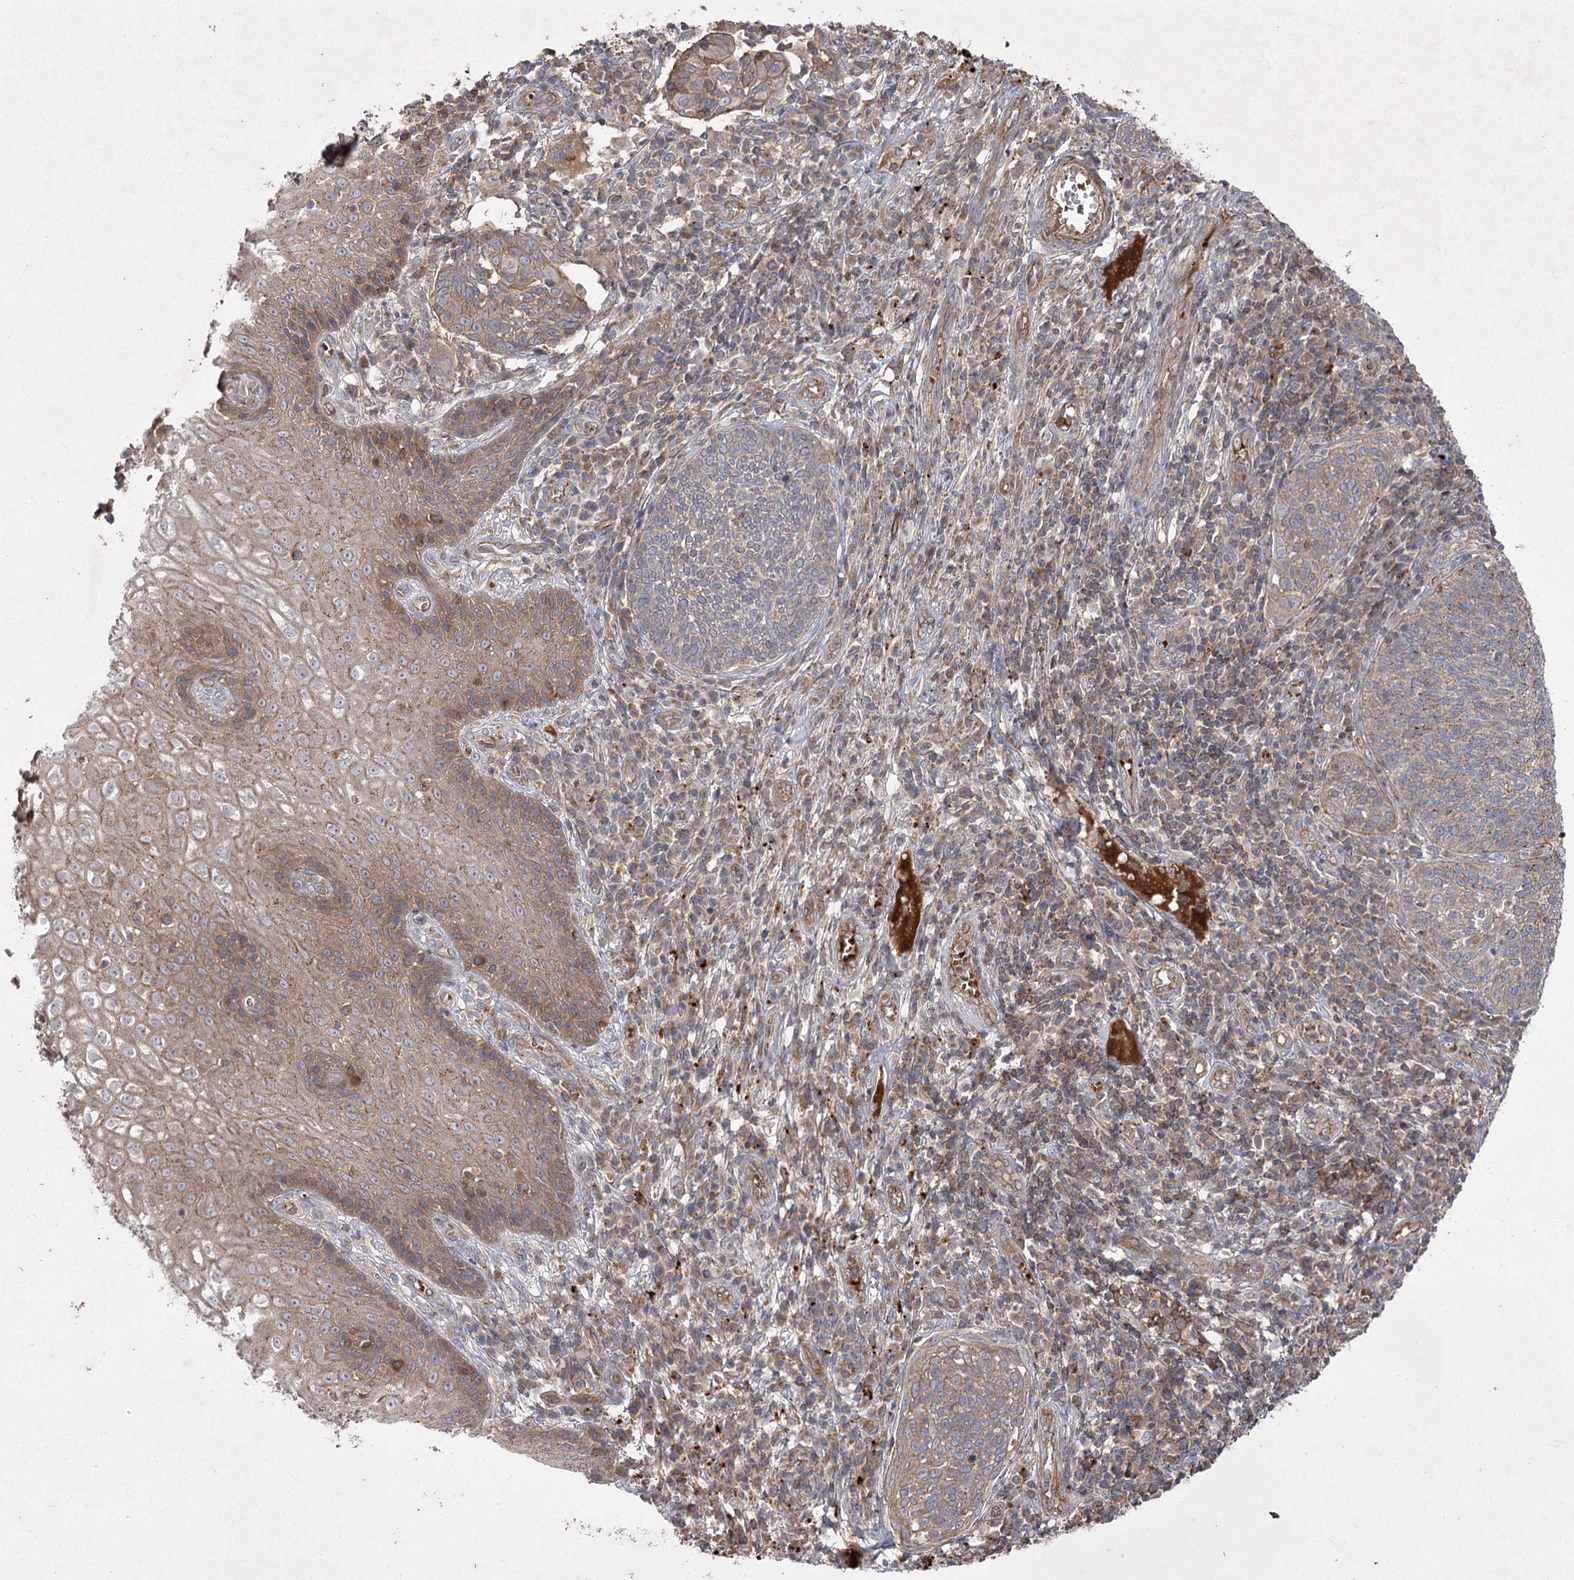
{"staining": {"intensity": "moderate", "quantity": ">75%", "location": "cytoplasmic/membranous"}, "tissue": "cervical cancer", "cell_type": "Tumor cells", "image_type": "cancer", "snomed": [{"axis": "morphology", "description": "Squamous cell carcinoma, NOS"}, {"axis": "topography", "description": "Cervix"}], "caption": "Immunohistochemical staining of cervical cancer reveals medium levels of moderate cytoplasmic/membranous protein expression in about >75% of tumor cells.", "gene": "KIAA0825", "patient": {"sex": "female", "age": 34}}